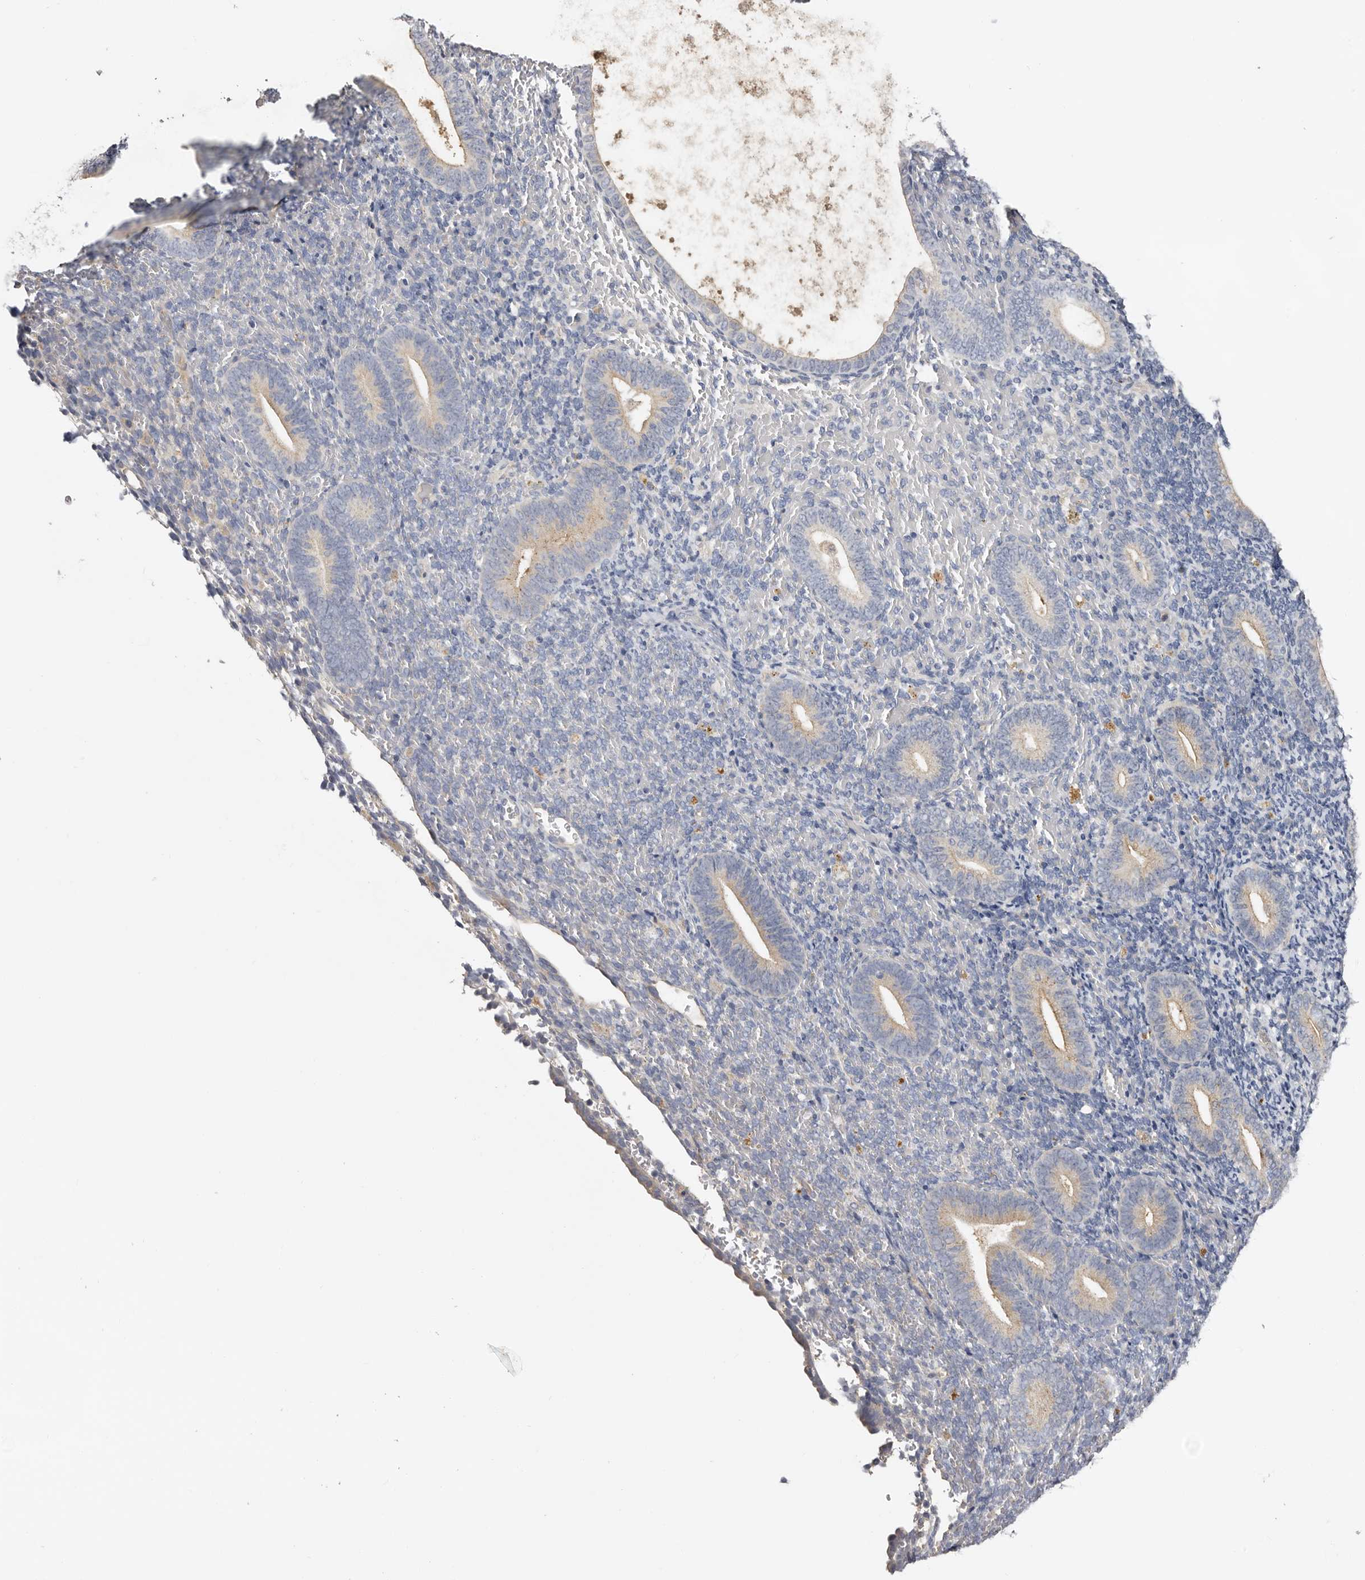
{"staining": {"intensity": "weak", "quantity": "<25%", "location": "cytoplasmic/membranous"}, "tissue": "endometrium", "cell_type": "Cells in endometrial stroma", "image_type": "normal", "snomed": [{"axis": "morphology", "description": "Normal tissue, NOS"}, {"axis": "topography", "description": "Endometrium"}], "caption": "Immunohistochemistry (IHC) of benign endometrium reveals no positivity in cells in endometrial stroma. (DAB (3,3'-diaminobenzidine) IHC visualized using brightfield microscopy, high magnification).", "gene": "INKA2", "patient": {"sex": "female", "age": 51}}